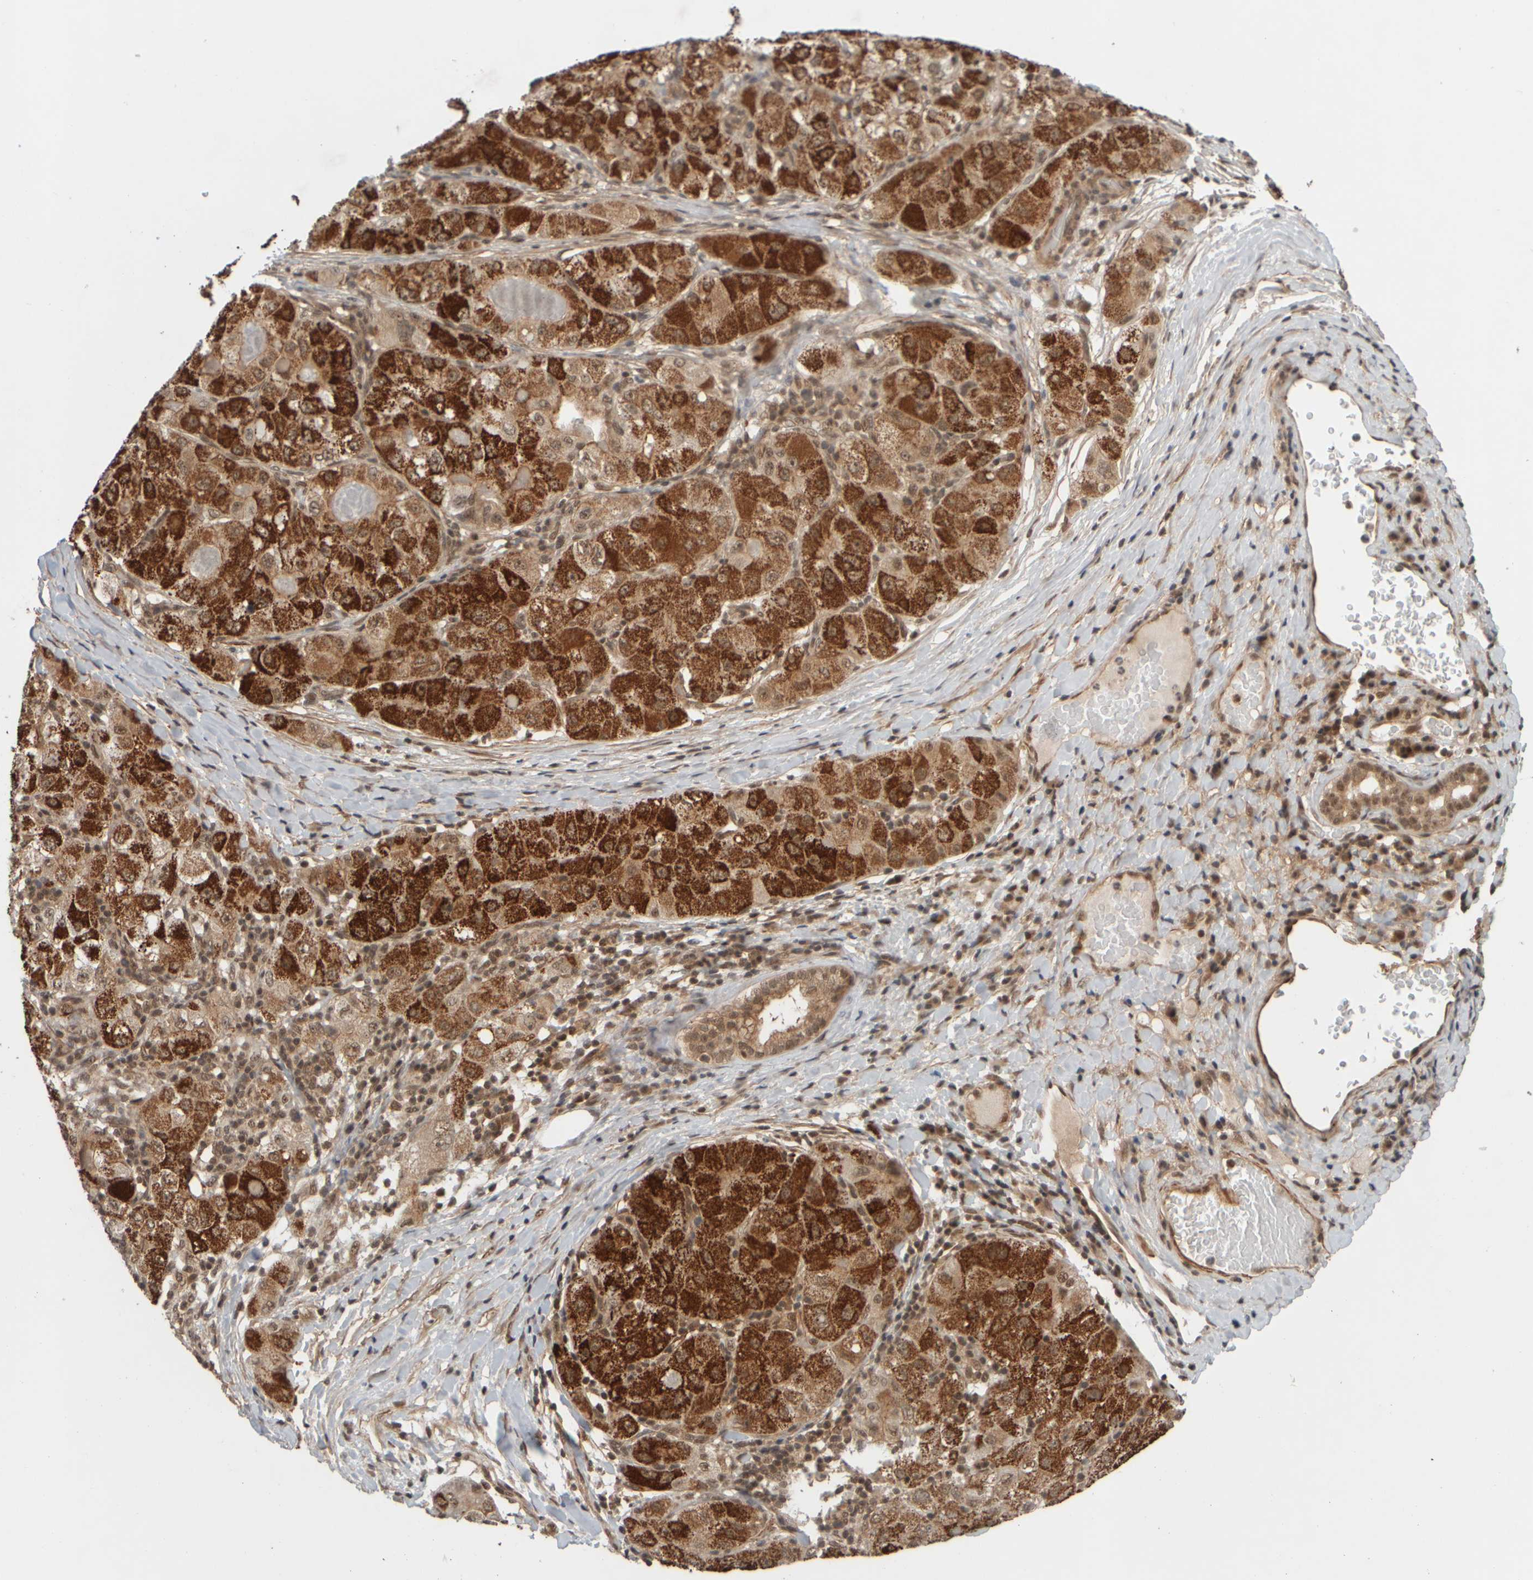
{"staining": {"intensity": "strong", "quantity": ">75%", "location": "cytoplasmic/membranous"}, "tissue": "liver cancer", "cell_type": "Tumor cells", "image_type": "cancer", "snomed": [{"axis": "morphology", "description": "Carcinoma, Hepatocellular, NOS"}, {"axis": "topography", "description": "Liver"}], "caption": "Liver hepatocellular carcinoma stained with a protein marker demonstrates strong staining in tumor cells.", "gene": "SYNRG", "patient": {"sex": "male", "age": 80}}